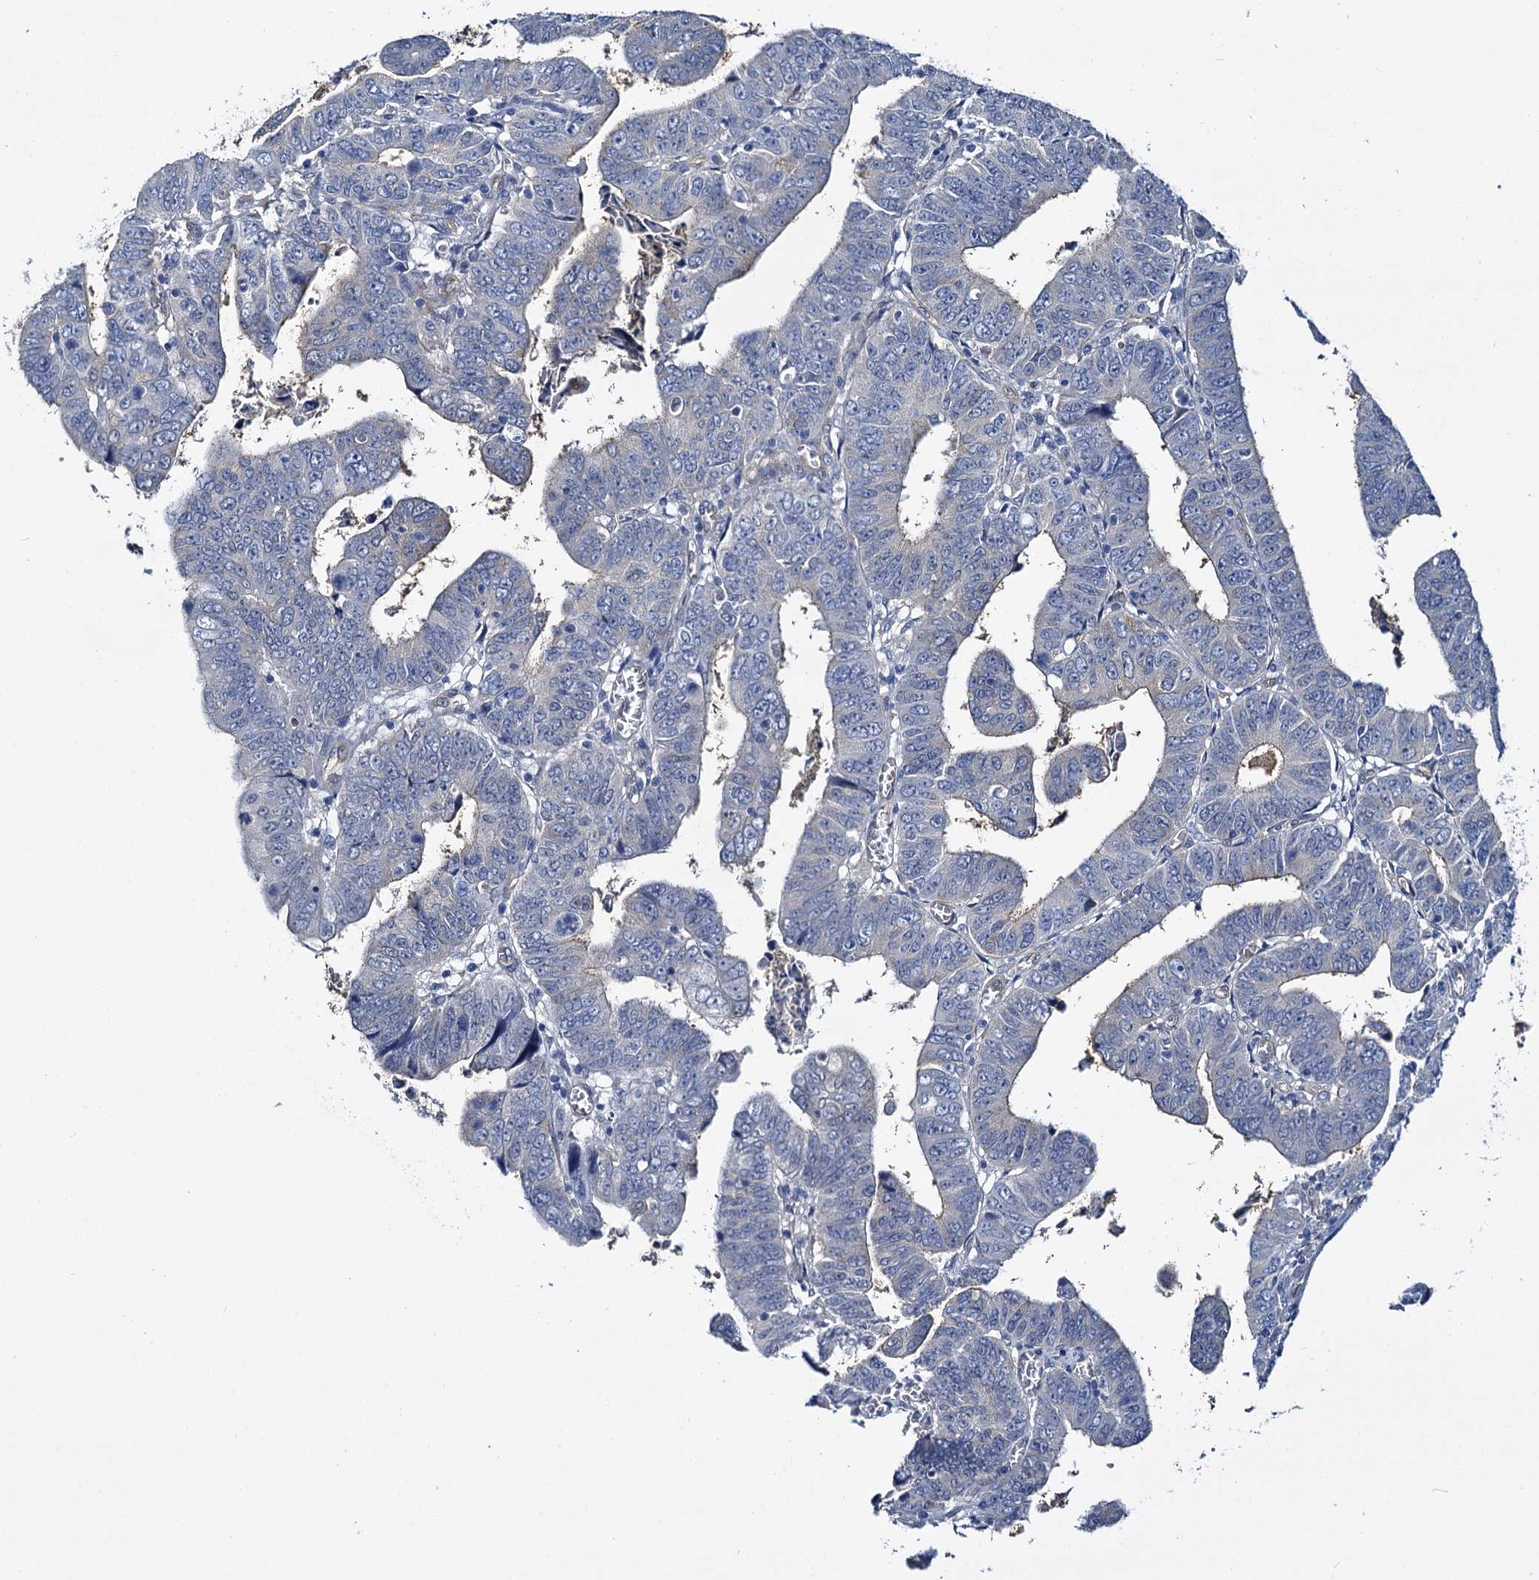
{"staining": {"intensity": "negative", "quantity": "none", "location": "none"}, "tissue": "colorectal cancer", "cell_type": "Tumor cells", "image_type": "cancer", "snomed": [{"axis": "morphology", "description": "Normal tissue, NOS"}, {"axis": "morphology", "description": "Adenocarcinoma, NOS"}, {"axis": "topography", "description": "Rectum"}], "caption": "DAB immunohistochemical staining of colorectal cancer (adenocarcinoma) shows no significant expression in tumor cells.", "gene": "STXBP1", "patient": {"sex": "female", "age": 65}}